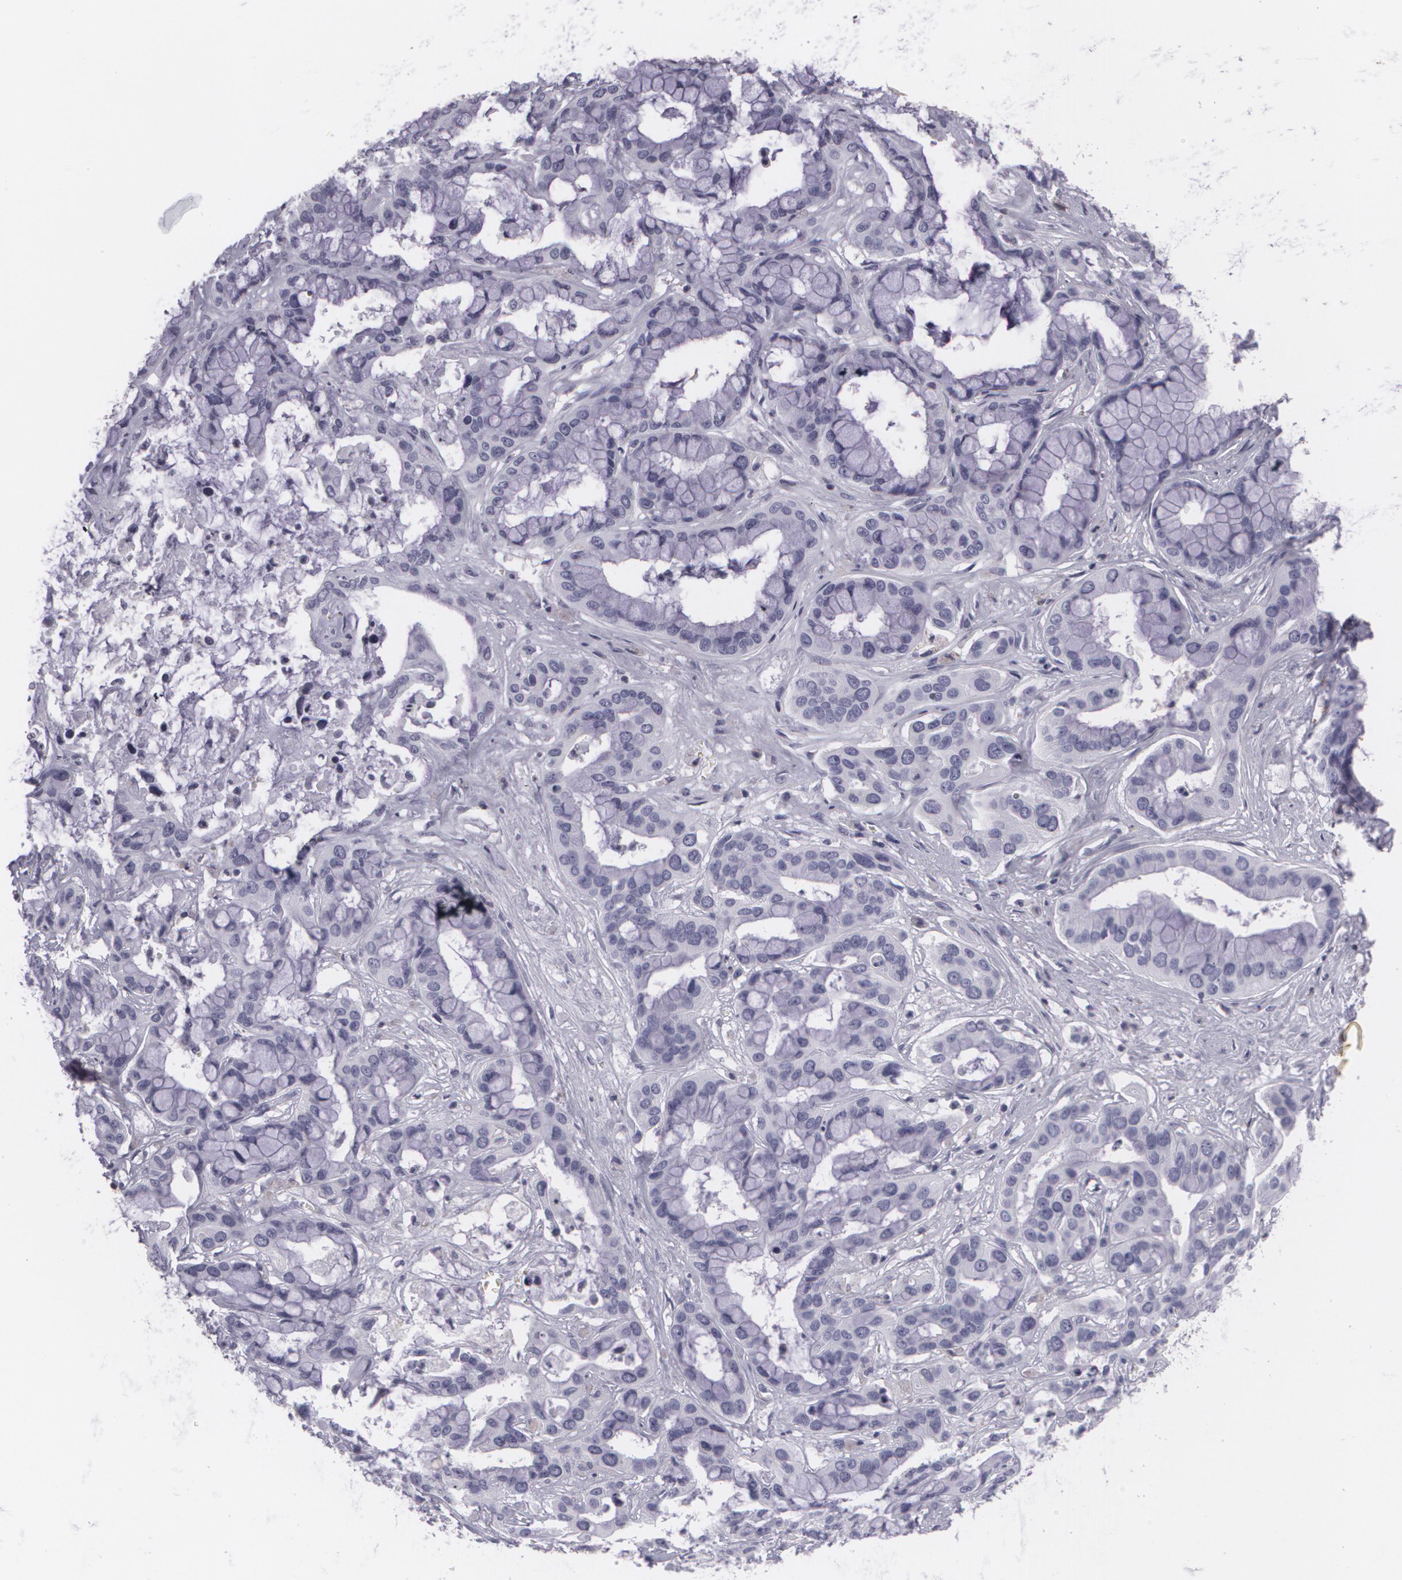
{"staining": {"intensity": "negative", "quantity": "none", "location": "none"}, "tissue": "liver cancer", "cell_type": "Tumor cells", "image_type": "cancer", "snomed": [{"axis": "morphology", "description": "Cholangiocarcinoma"}, {"axis": "topography", "description": "Liver"}], "caption": "The micrograph exhibits no staining of tumor cells in liver cholangiocarcinoma. The staining was performed using DAB to visualize the protein expression in brown, while the nuclei were stained in blue with hematoxylin (Magnification: 20x).", "gene": "MAP2", "patient": {"sex": "female", "age": 65}}